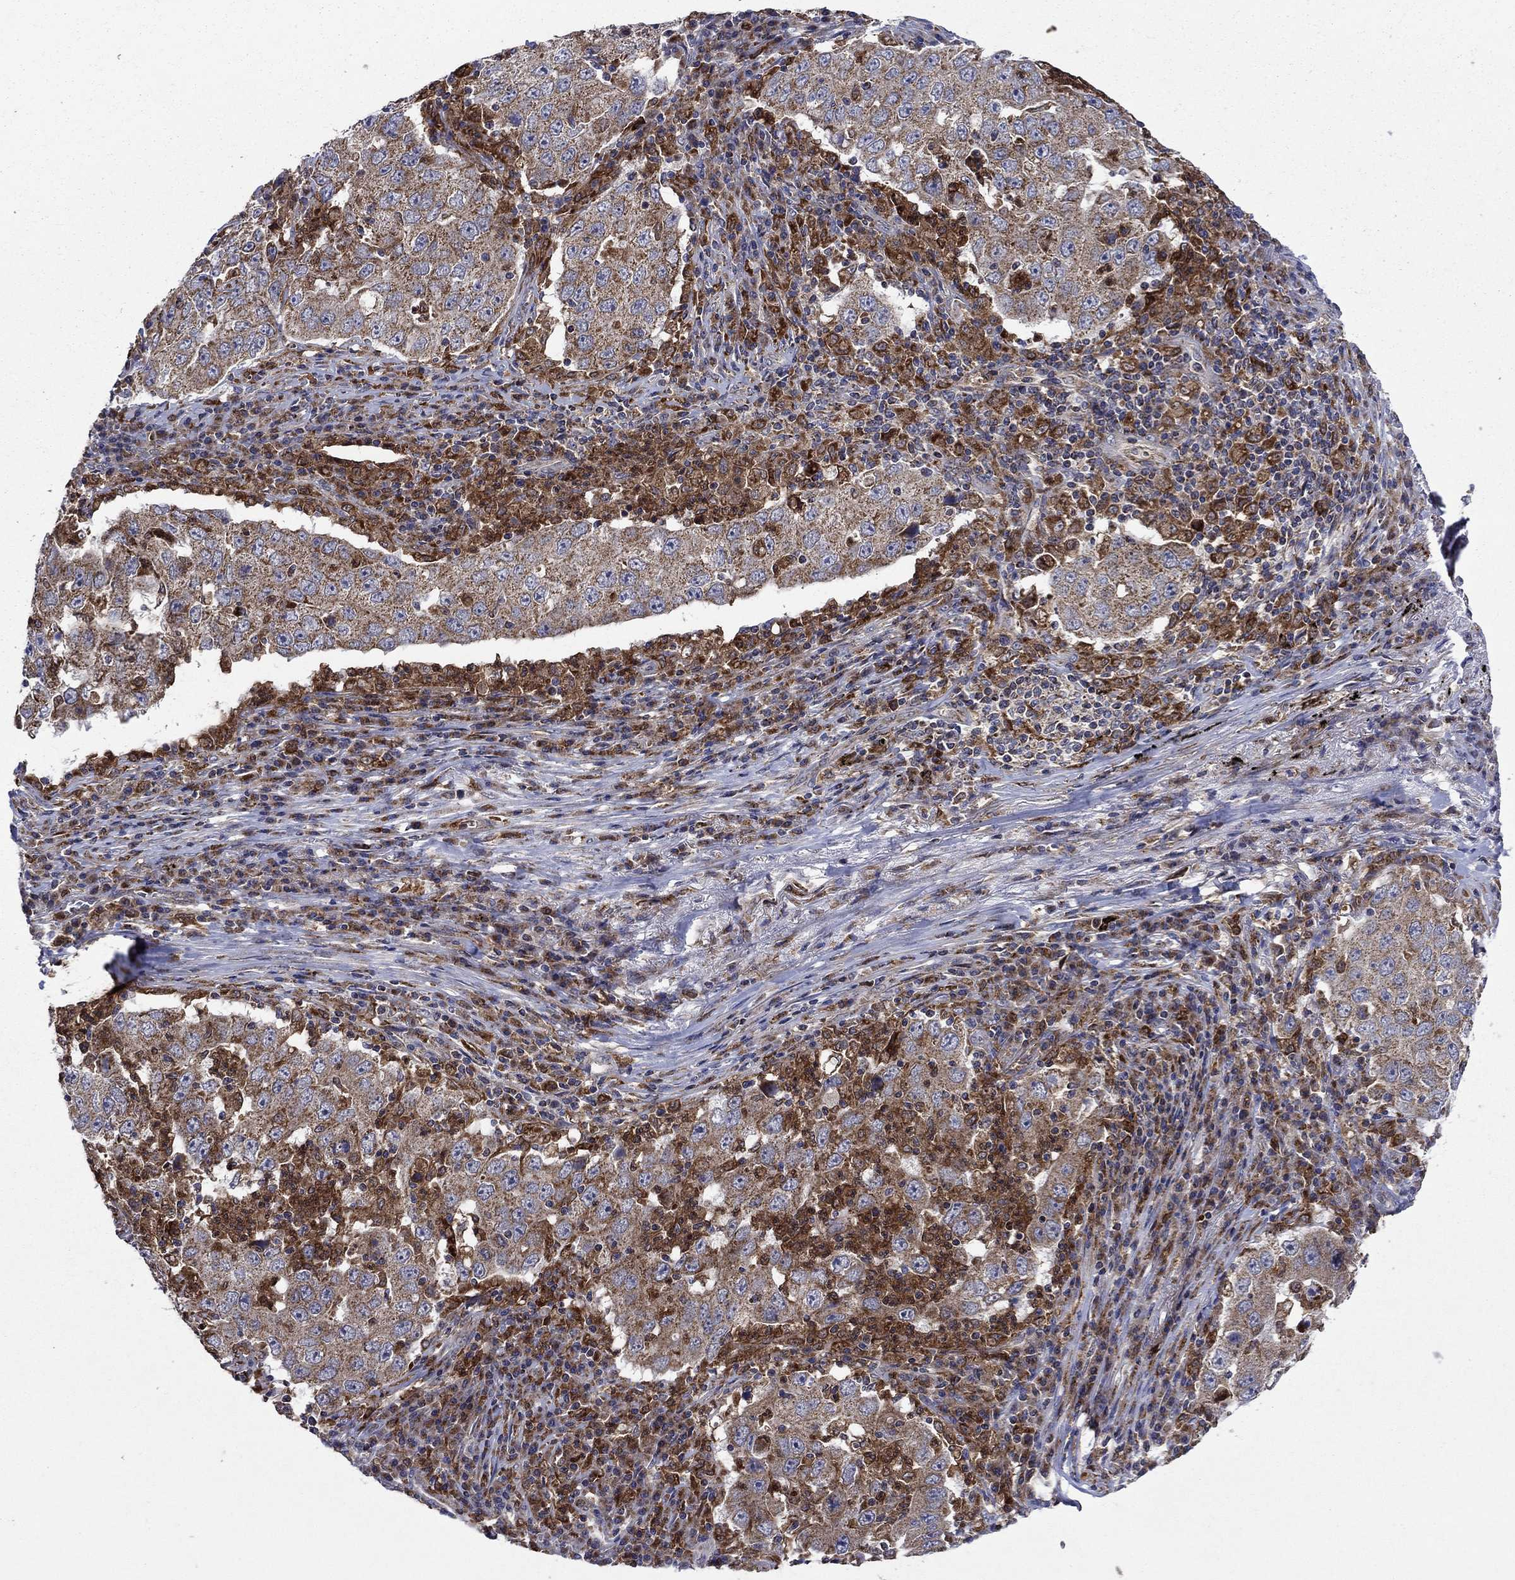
{"staining": {"intensity": "strong", "quantity": "<25%", "location": "cytoplasmic/membranous"}, "tissue": "lung cancer", "cell_type": "Tumor cells", "image_type": "cancer", "snomed": [{"axis": "morphology", "description": "Adenocarcinoma, NOS"}, {"axis": "topography", "description": "Lung"}], "caption": "This histopathology image displays IHC staining of human adenocarcinoma (lung), with medium strong cytoplasmic/membranous staining in about <25% of tumor cells.", "gene": "RNF19B", "patient": {"sex": "male", "age": 73}}